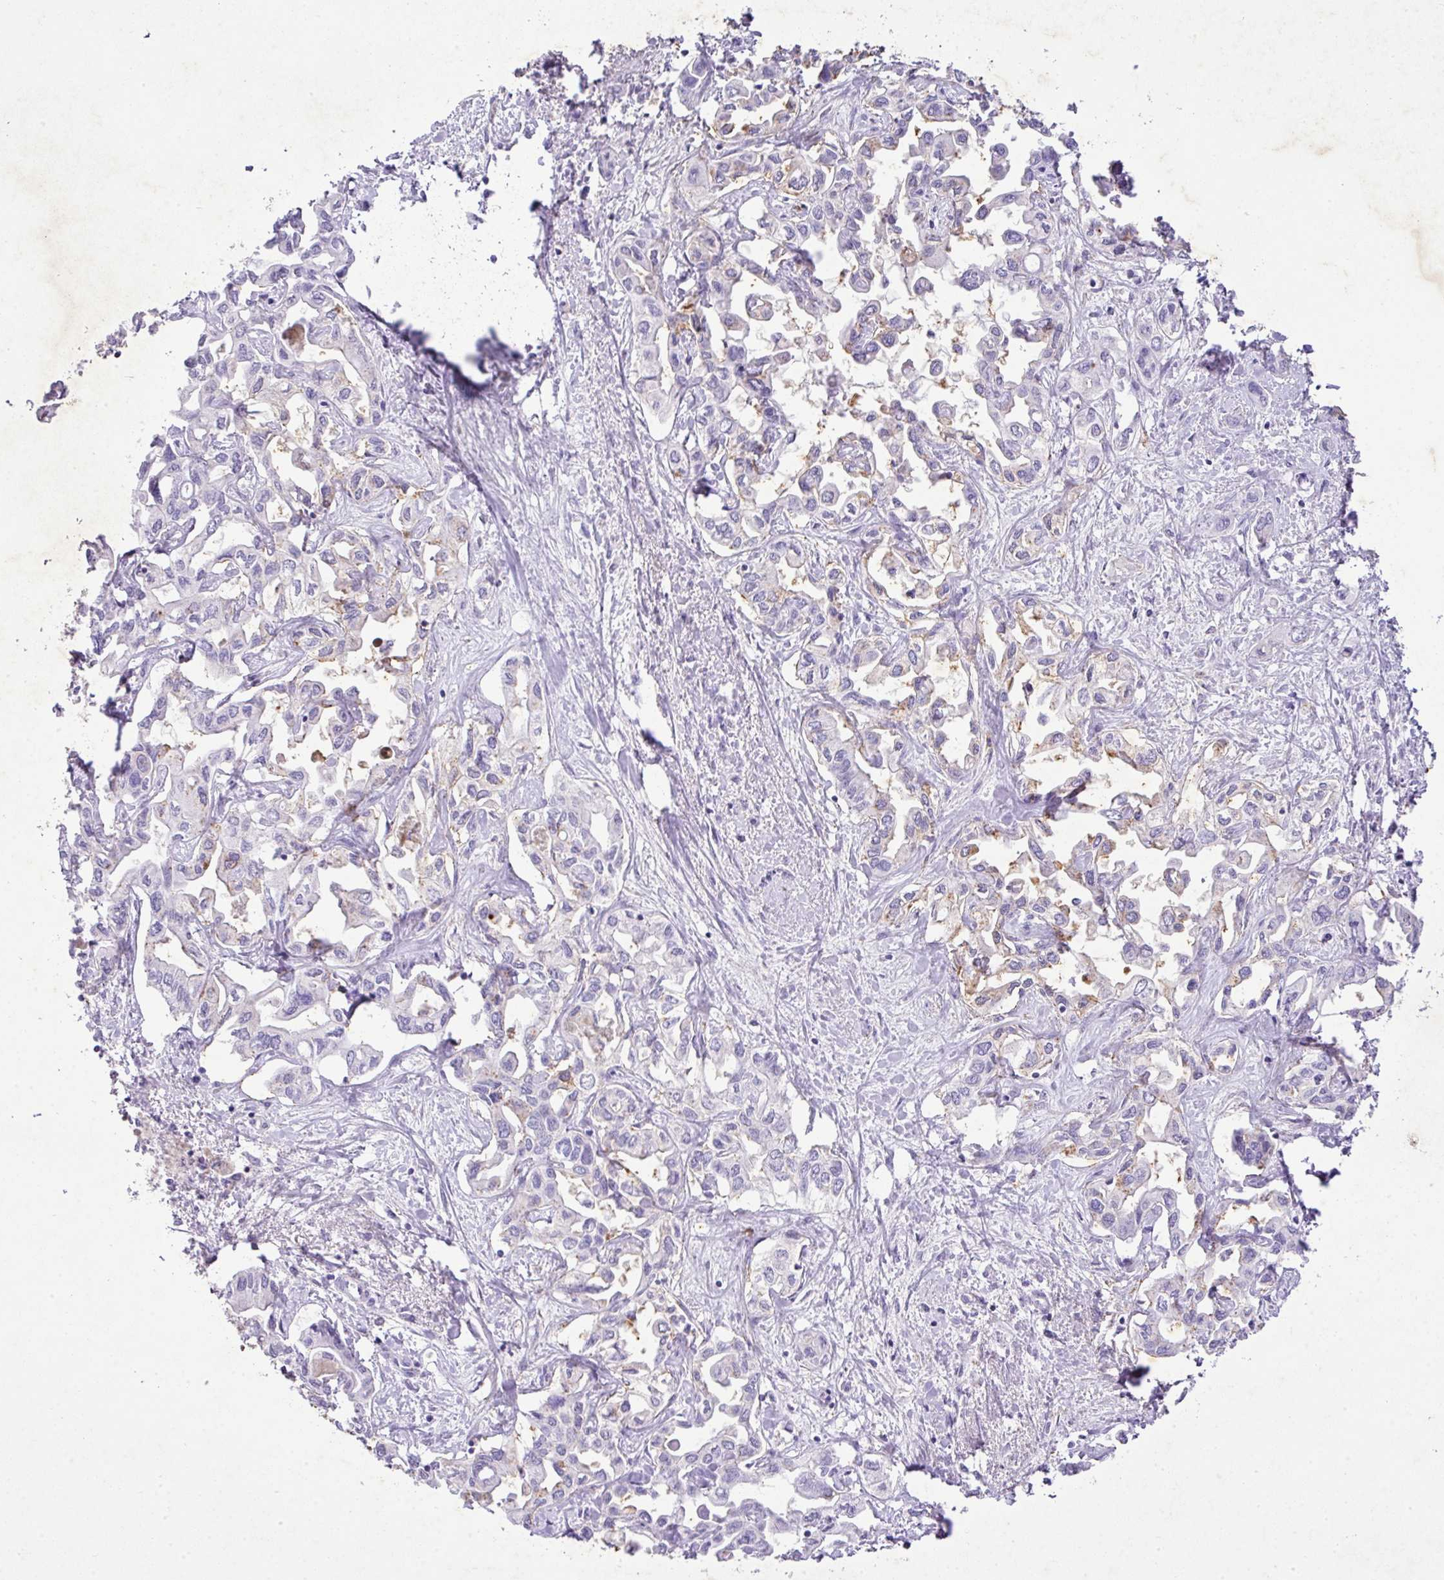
{"staining": {"intensity": "negative", "quantity": "none", "location": "none"}, "tissue": "liver cancer", "cell_type": "Tumor cells", "image_type": "cancer", "snomed": [{"axis": "morphology", "description": "Cholangiocarcinoma"}, {"axis": "topography", "description": "Liver"}], "caption": "Human liver cholangiocarcinoma stained for a protein using IHC exhibits no positivity in tumor cells.", "gene": "KCNJ11", "patient": {"sex": "female", "age": 64}}